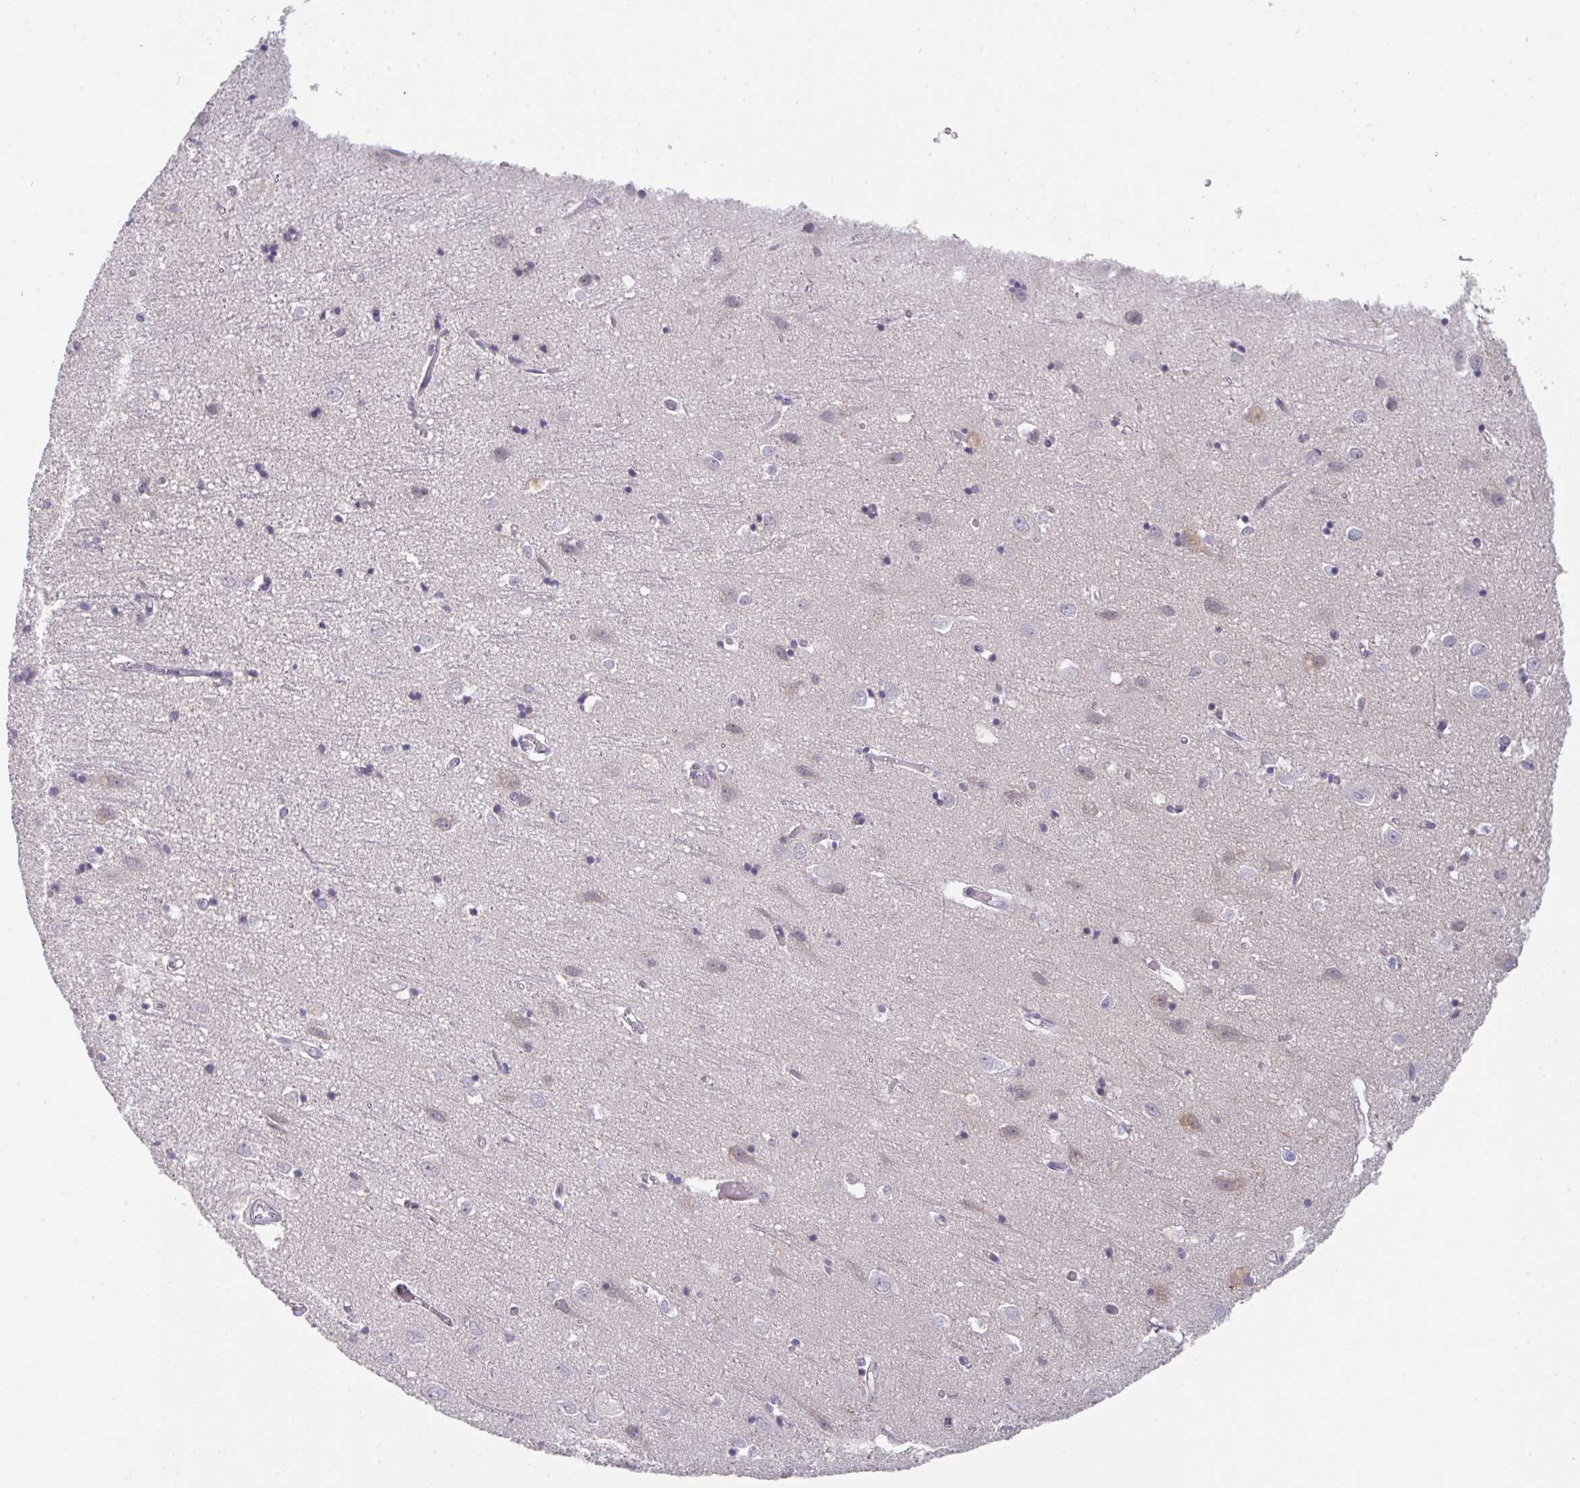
{"staining": {"intensity": "negative", "quantity": "none", "location": "none"}, "tissue": "cerebral cortex", "cell_type": "Endothelial cells", "image_type": "normal", "snomed": [{"axis": "morphology", "description": "Normal tissue, NOS"}, {"axis": "topography", "description": "Cerebral cortex"}], "caption": "This image is of benign cerebral cortex stained with immunohistochemistry (IHC) to label a protein in brown with the nuclei are counter-stained blue. There is no positivity in endothelial cells. Brightfield microscopy of immunohistochemistry (IHC) stained with DAB (brown) and hematoxylin (blue), captured at high magnification.", "gene": "HGFAC", "patient": {"sex": "male", "age": 70}}